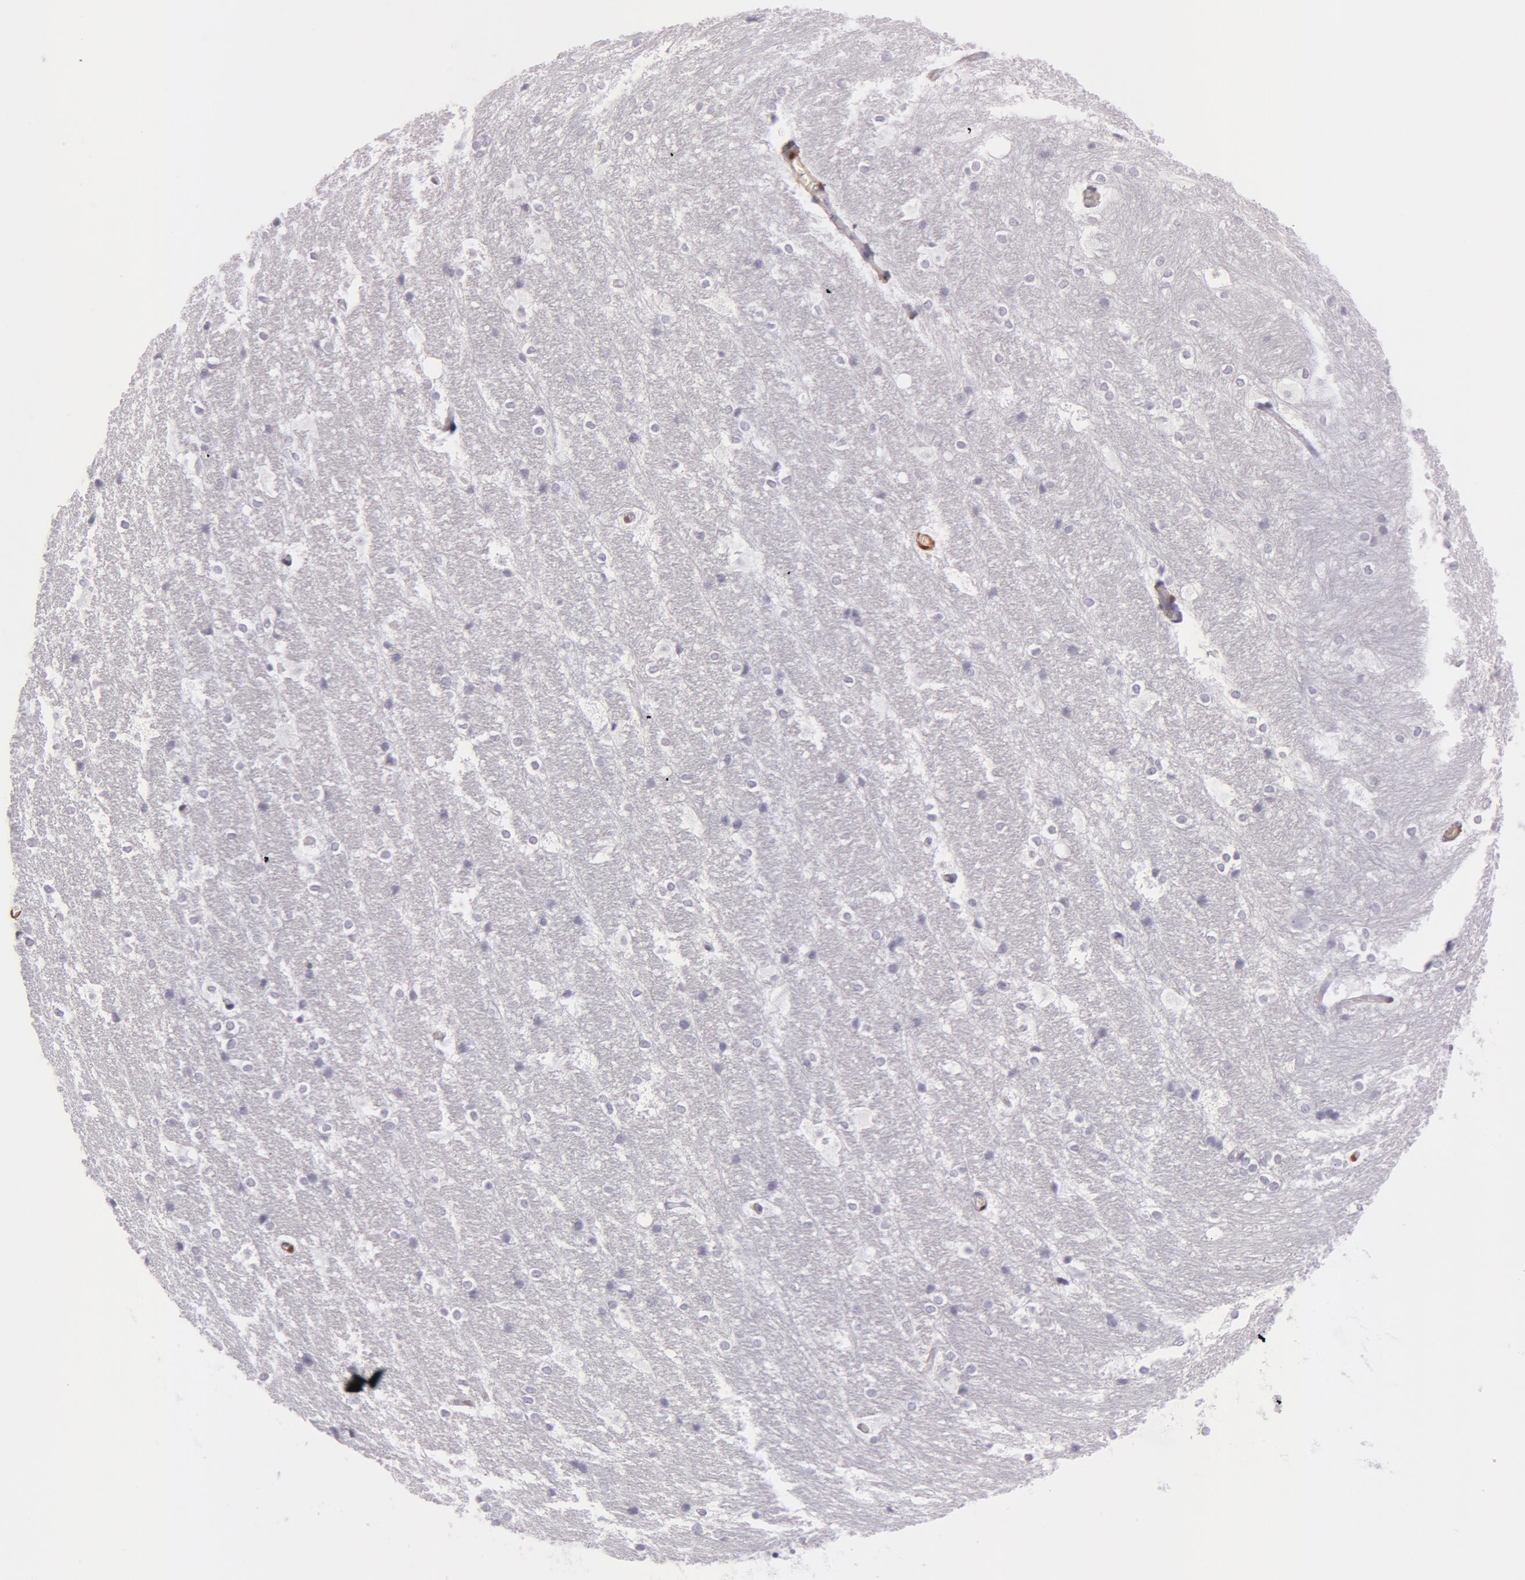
{"staining": {"intensity": "negative", "quantity": "none", "location": "none"}, "tissue": "hippocampus", "cell_type": "Glial cells", "image_type": "normal", "snomed": [{"axis": "morphology", "description": "Normal tissue, NOS"}, {"axis": "topography", "description": "Hippocampus"}], "caption": "Immunohistochemistry histopathology image of normal hippocampus stained for a protein (brown), which shows no positivity in glial cells.", "gene": "TAGLN", "patient": {"sex": "female", "age": 19}}